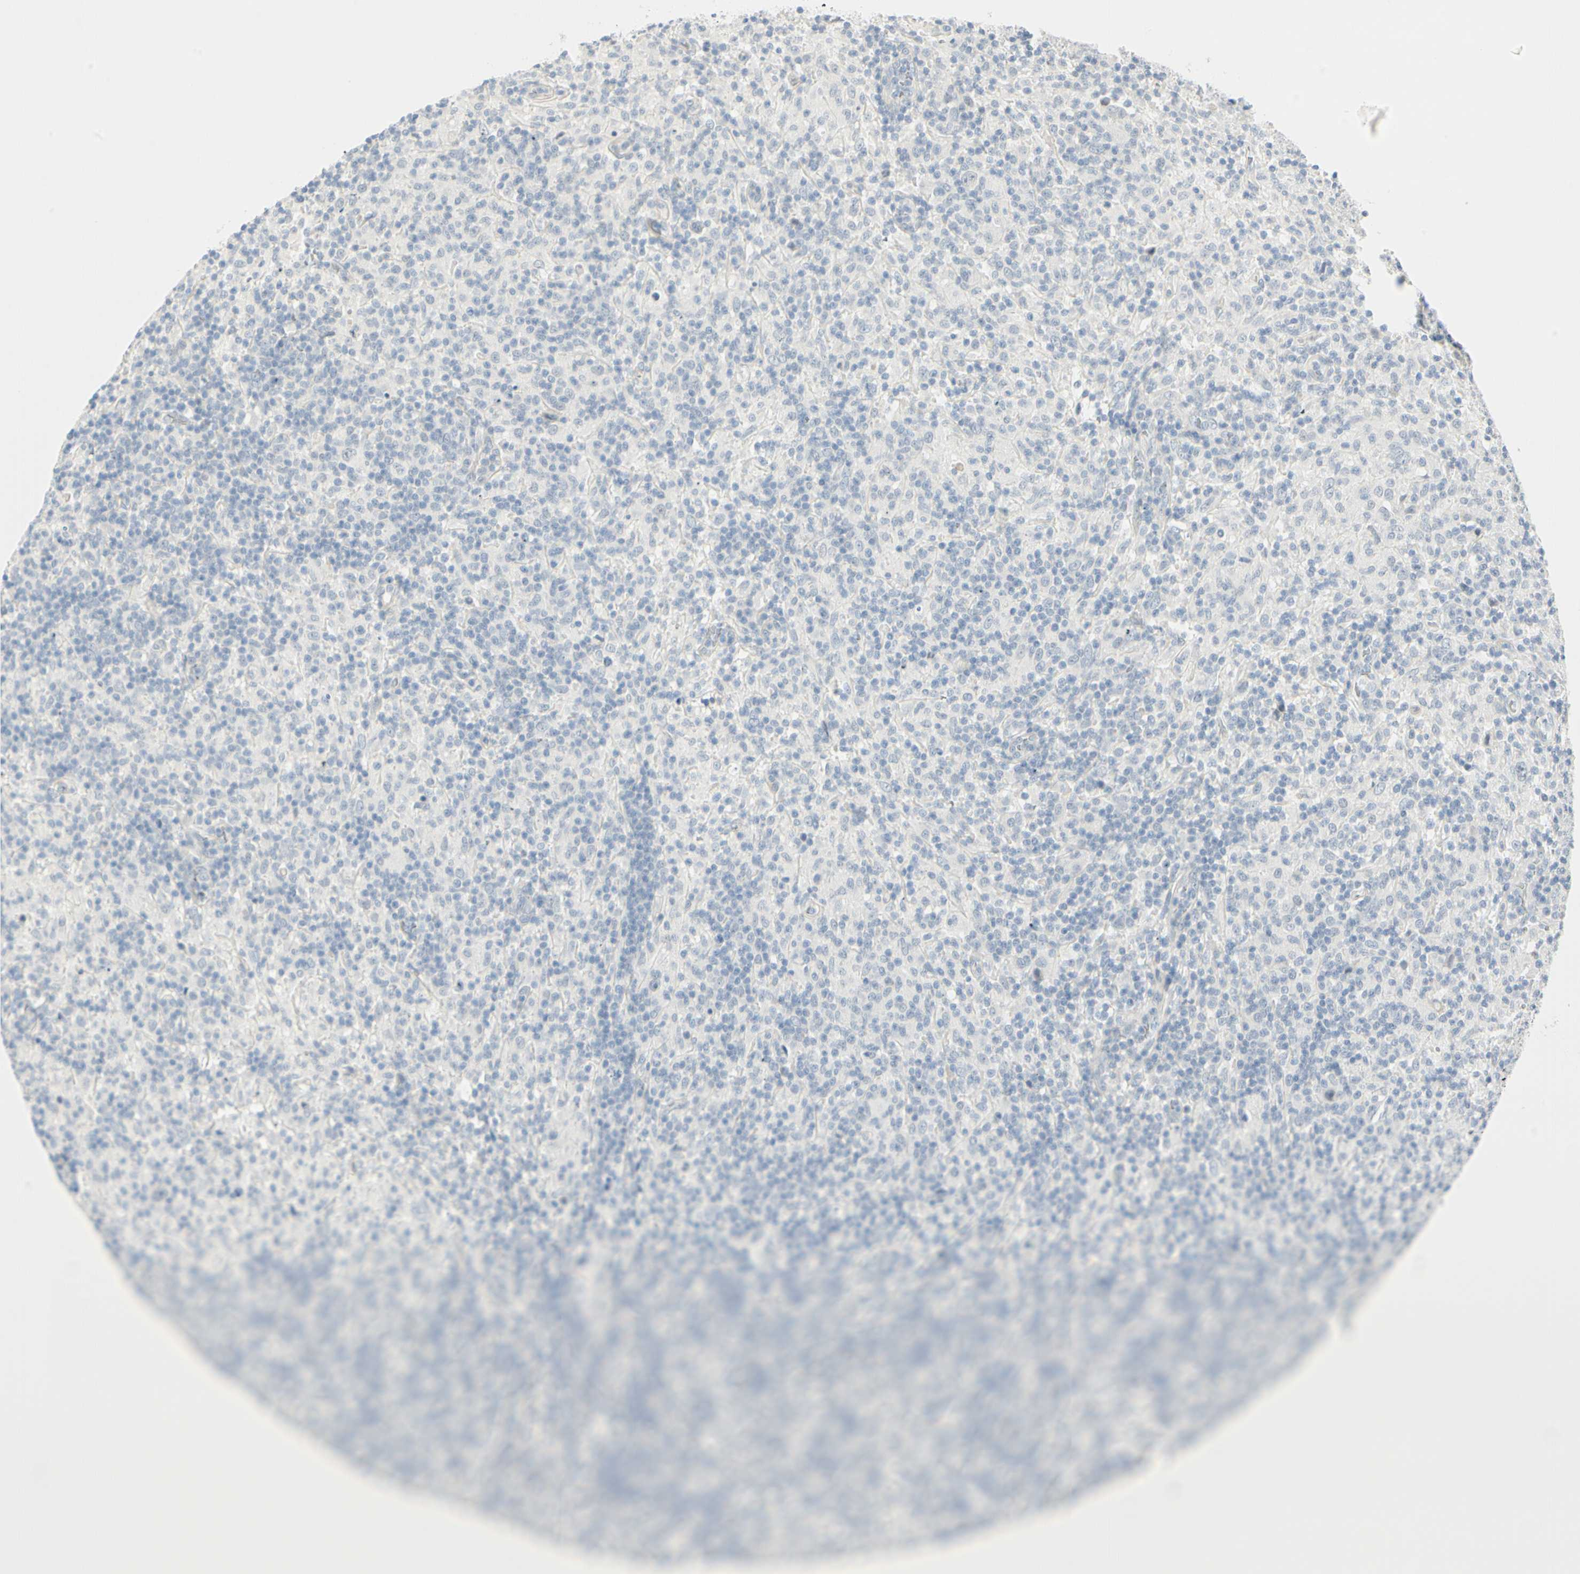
{"staining": {"intensity": "negative", "quantity": "none", "location": "none"}, "tissue": "lymphoma", "cell_type": "Tumor cells", "image_type": "cancer", "snomed": [{"axis": "morphology", "description": "Hodgkin's disease, NOS"}, {"axis": "topography", "description": "Lymph node"}], "caption": "This is an IHC histopathology image of human lymphoma. There is no positivity in tumor cells.", "gene": "MLLT10", "patient": {"sex": "male", "age": 70}}